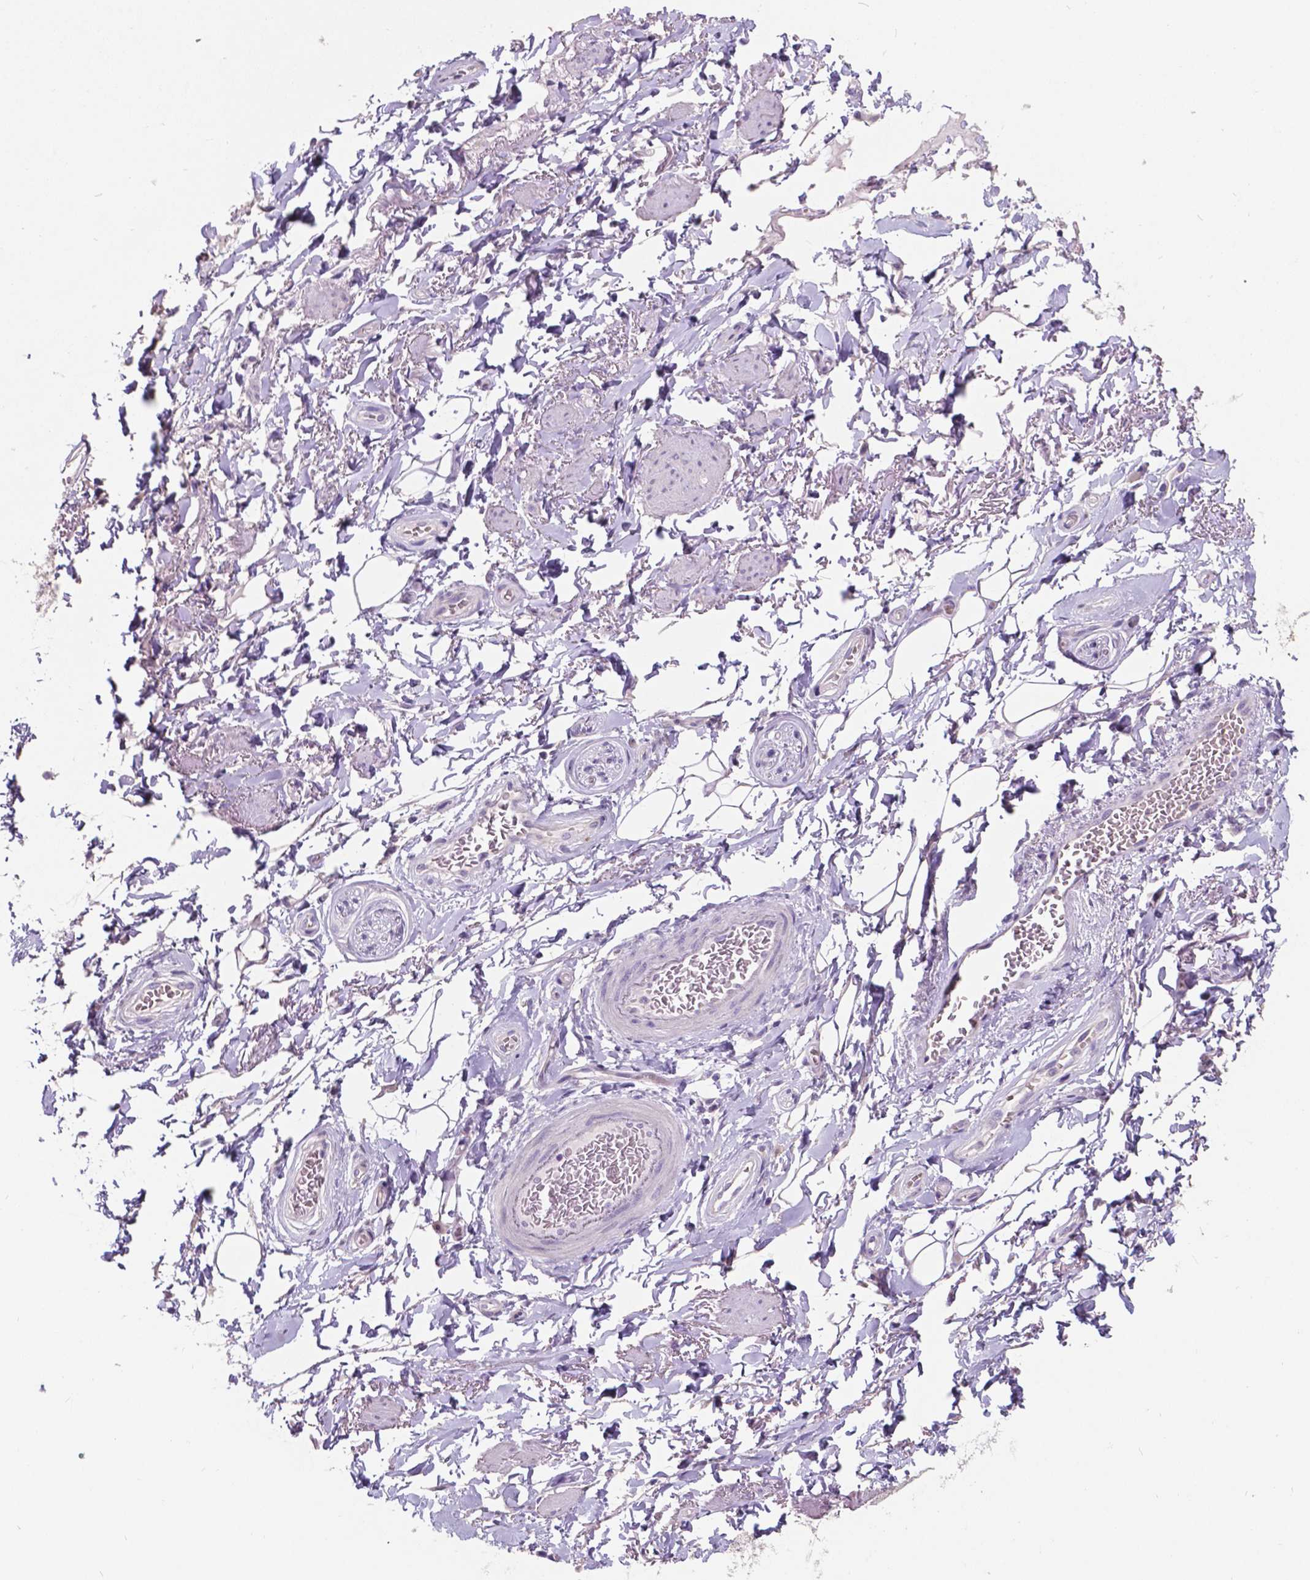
{"staining": {"intensity": "negative", "quantity": "none", "location": "none"}, "tissue": "adipose tissue", "cell_type": "Adipocytes", "image_type": "normal", "snomed": [{"axis": "morphology", "description": "Normal tissue, NOS"}, {"axis": "topography", "description": "Anal"}, {"axis": "topography", "description": "Peripheral nerve tissue"}], "caption": "The histopathology image demonstrates no staining of adipocytes in normal adipose tissue. (DAB immunohistochemistry (IHC), high magnification).", "gene": "PLSCR1", "patient": {"sex": "male", "age": 53}}